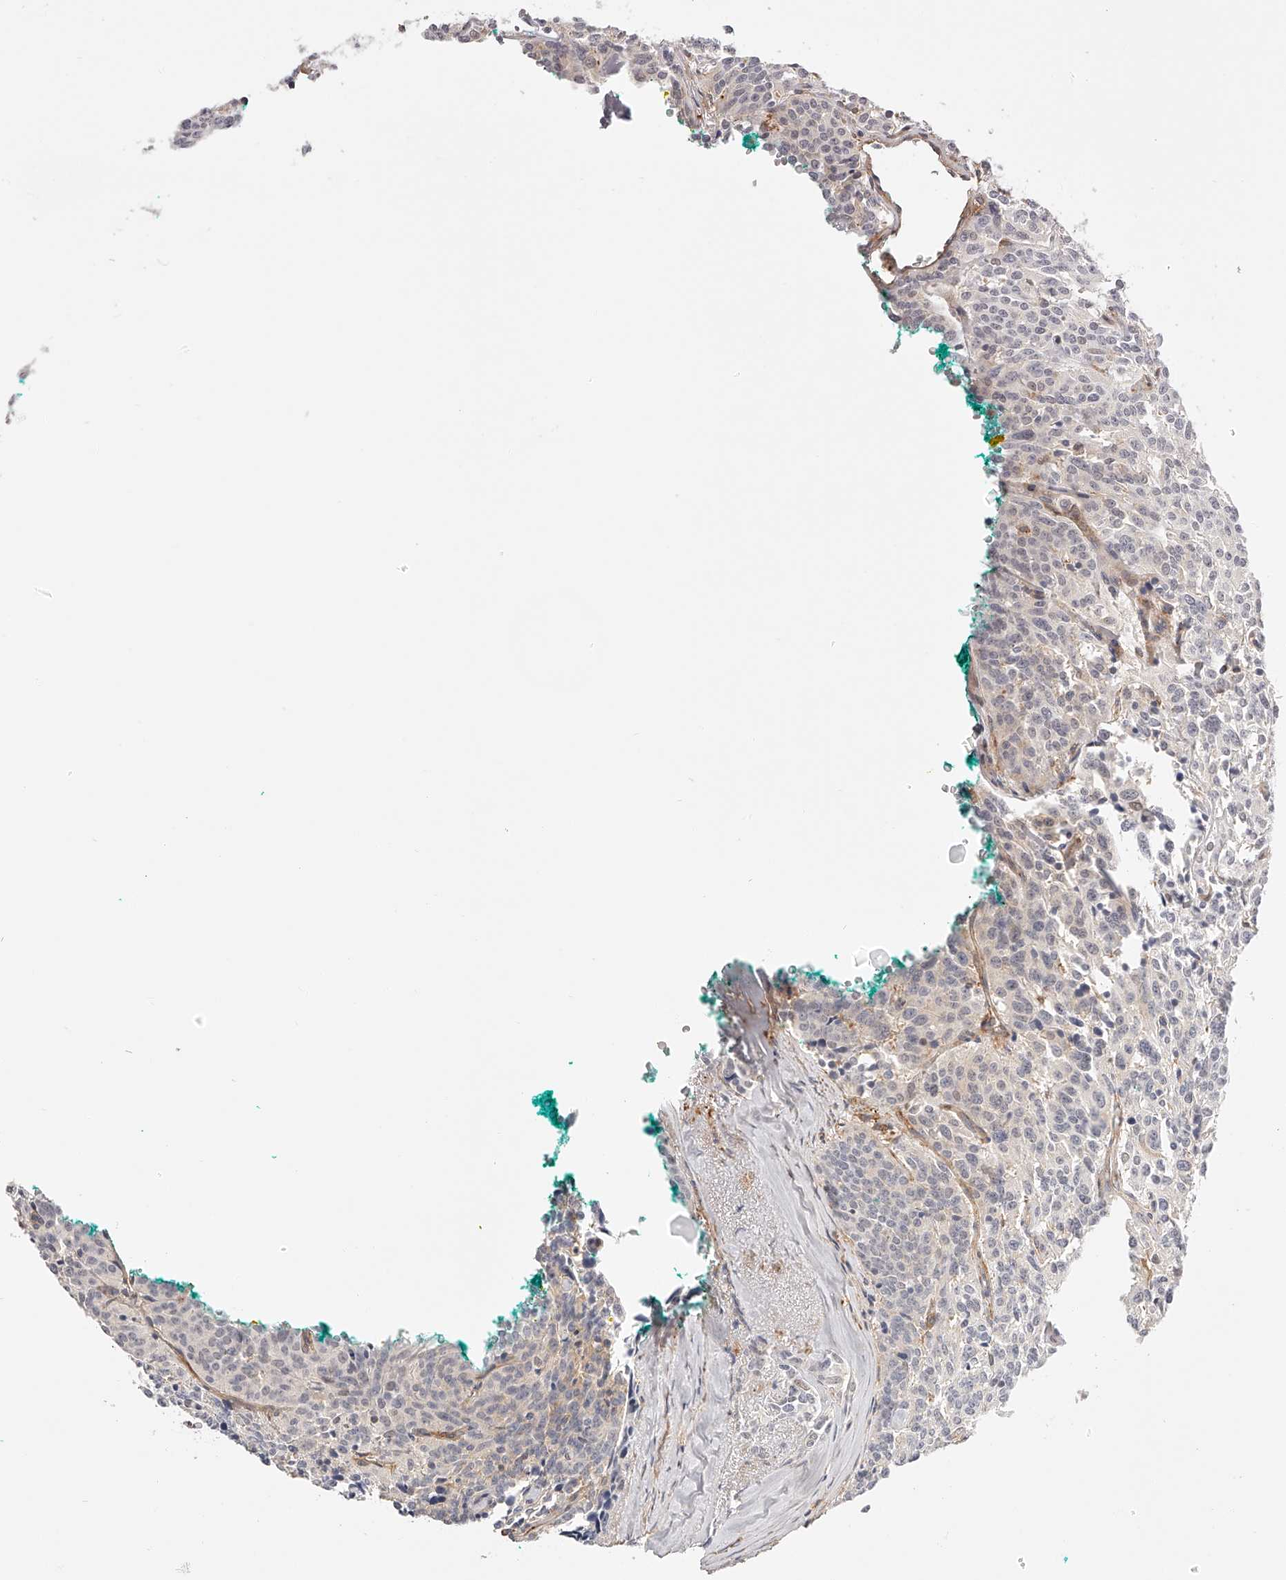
{"staining": {"intensity": "negative", "quantity": "none", "location": "none"}, "tissue": "carcinoid", "cell_type": "Tumor cells", "image_type": "cancer", "snomed": [{"axis": "morphology", "description": "Carcinoid, malignant, NOS"}, {"axis": "topography", "description": "Lung"}], "caption": "Tumor cells are negative for protein expression in human carcinoid. (Brightfield microscopy of DAB (3,3'-diaminobenzidine) immunohistochemistry at high magnification).", "gene": "SYNC", "patient": {"sex": "female", "age": 46}}